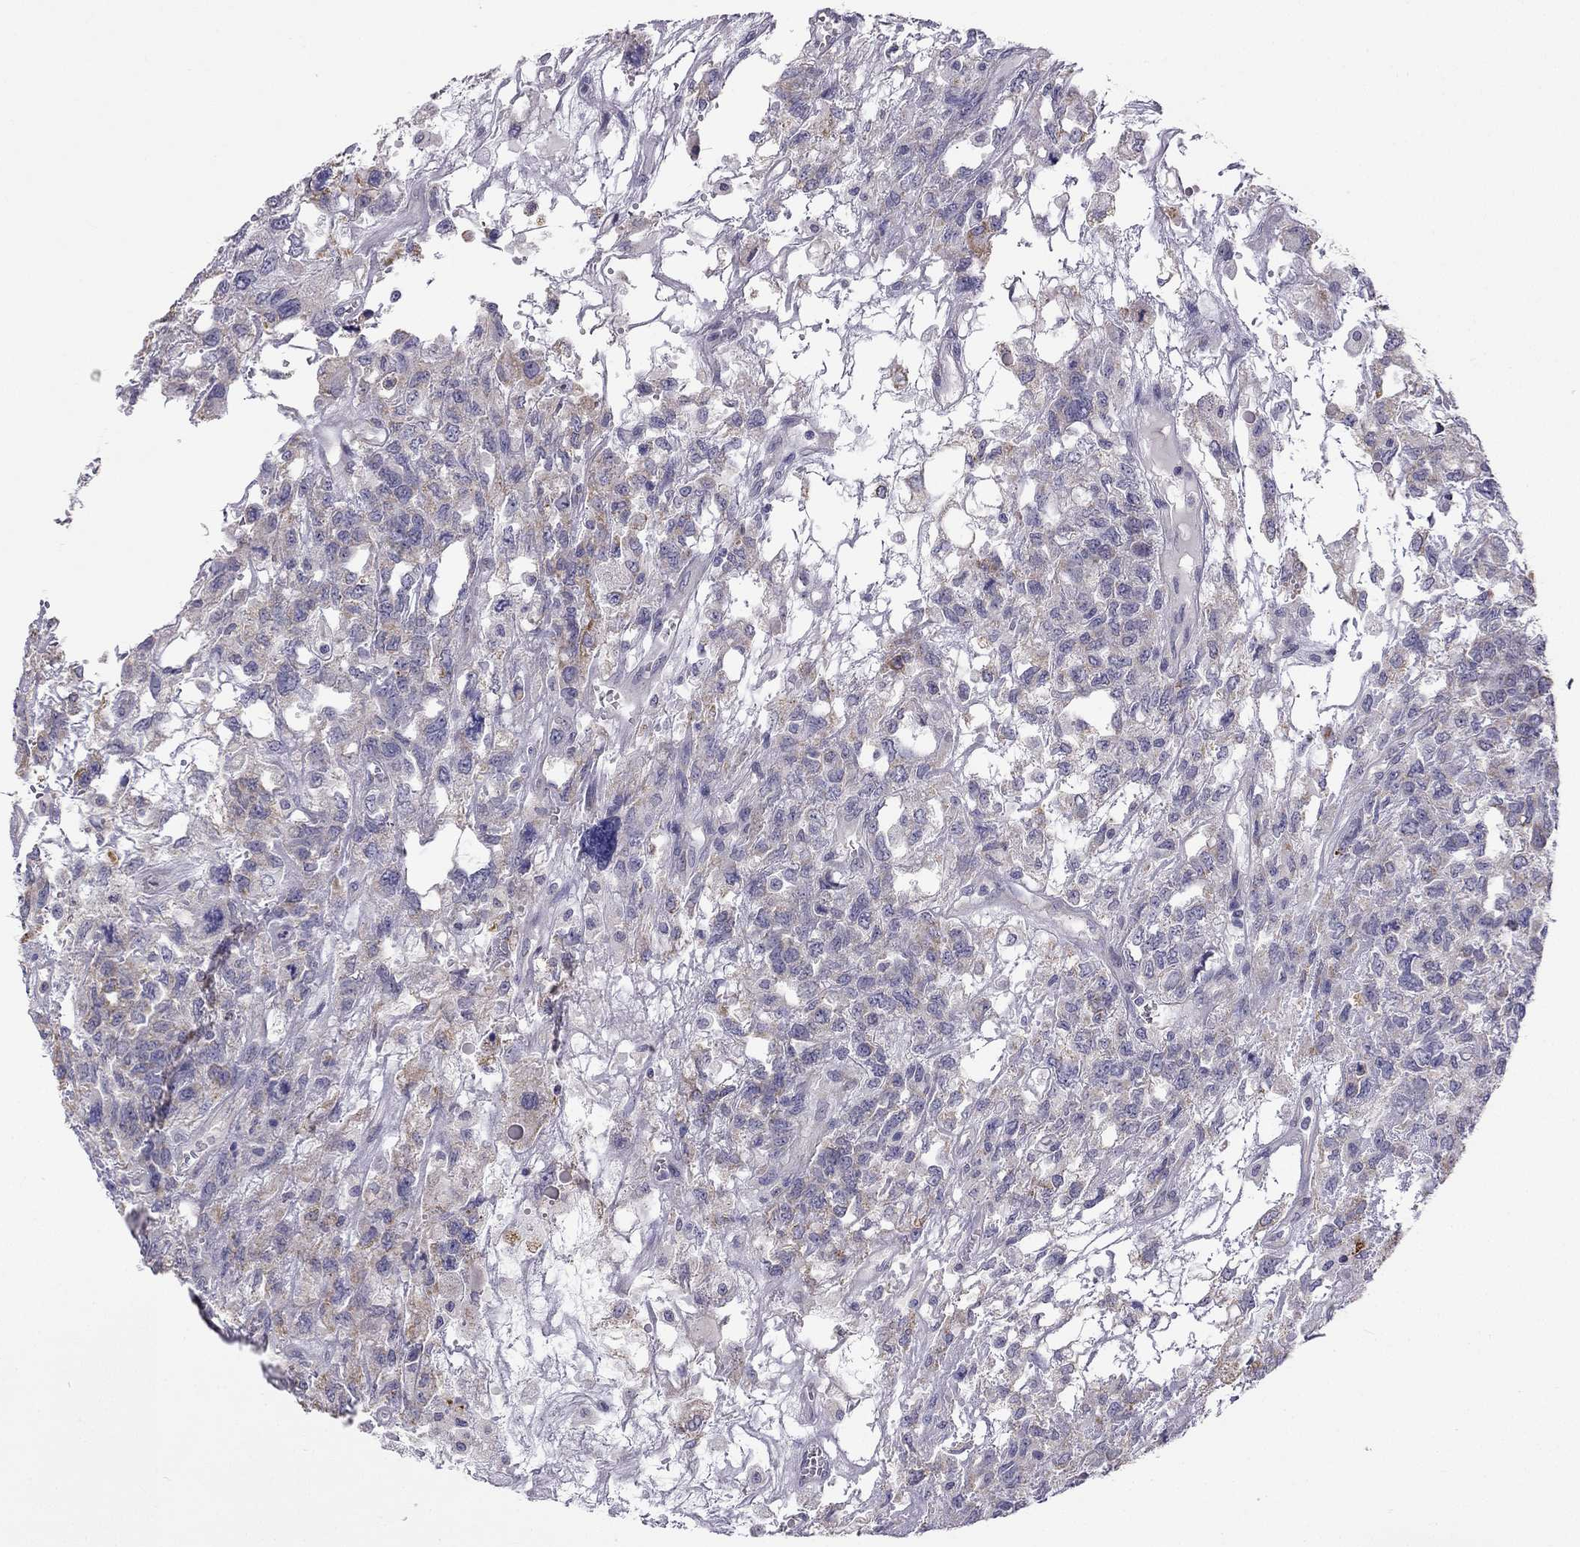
{"staining": {"intensity": "moderate", "quantity": "<25%", "location": "cytoplasmic/membranous"}, "tissue": "testis cancer", "cell_type": "Tumor cells", "image_type": "cancer", "snomed": [{"axis": "morphology", "description": "Seminoma, NOS"}, {"axis": "topography", "description": "Testis"}], "caption": "Immunohistochemical staining of testis cancer exhibits low levels of moderate cytoplasmic/membranous protein positivity in approximately <25% of tumor cells. The staining was performed using DAB (3,3'-diaminobenzidine), with brown indicating positive protein expression. Nuclei are stained blue with hematoxylin.", "gene": "C5orf49", "patient": {"sex": "male", "age": 52}}